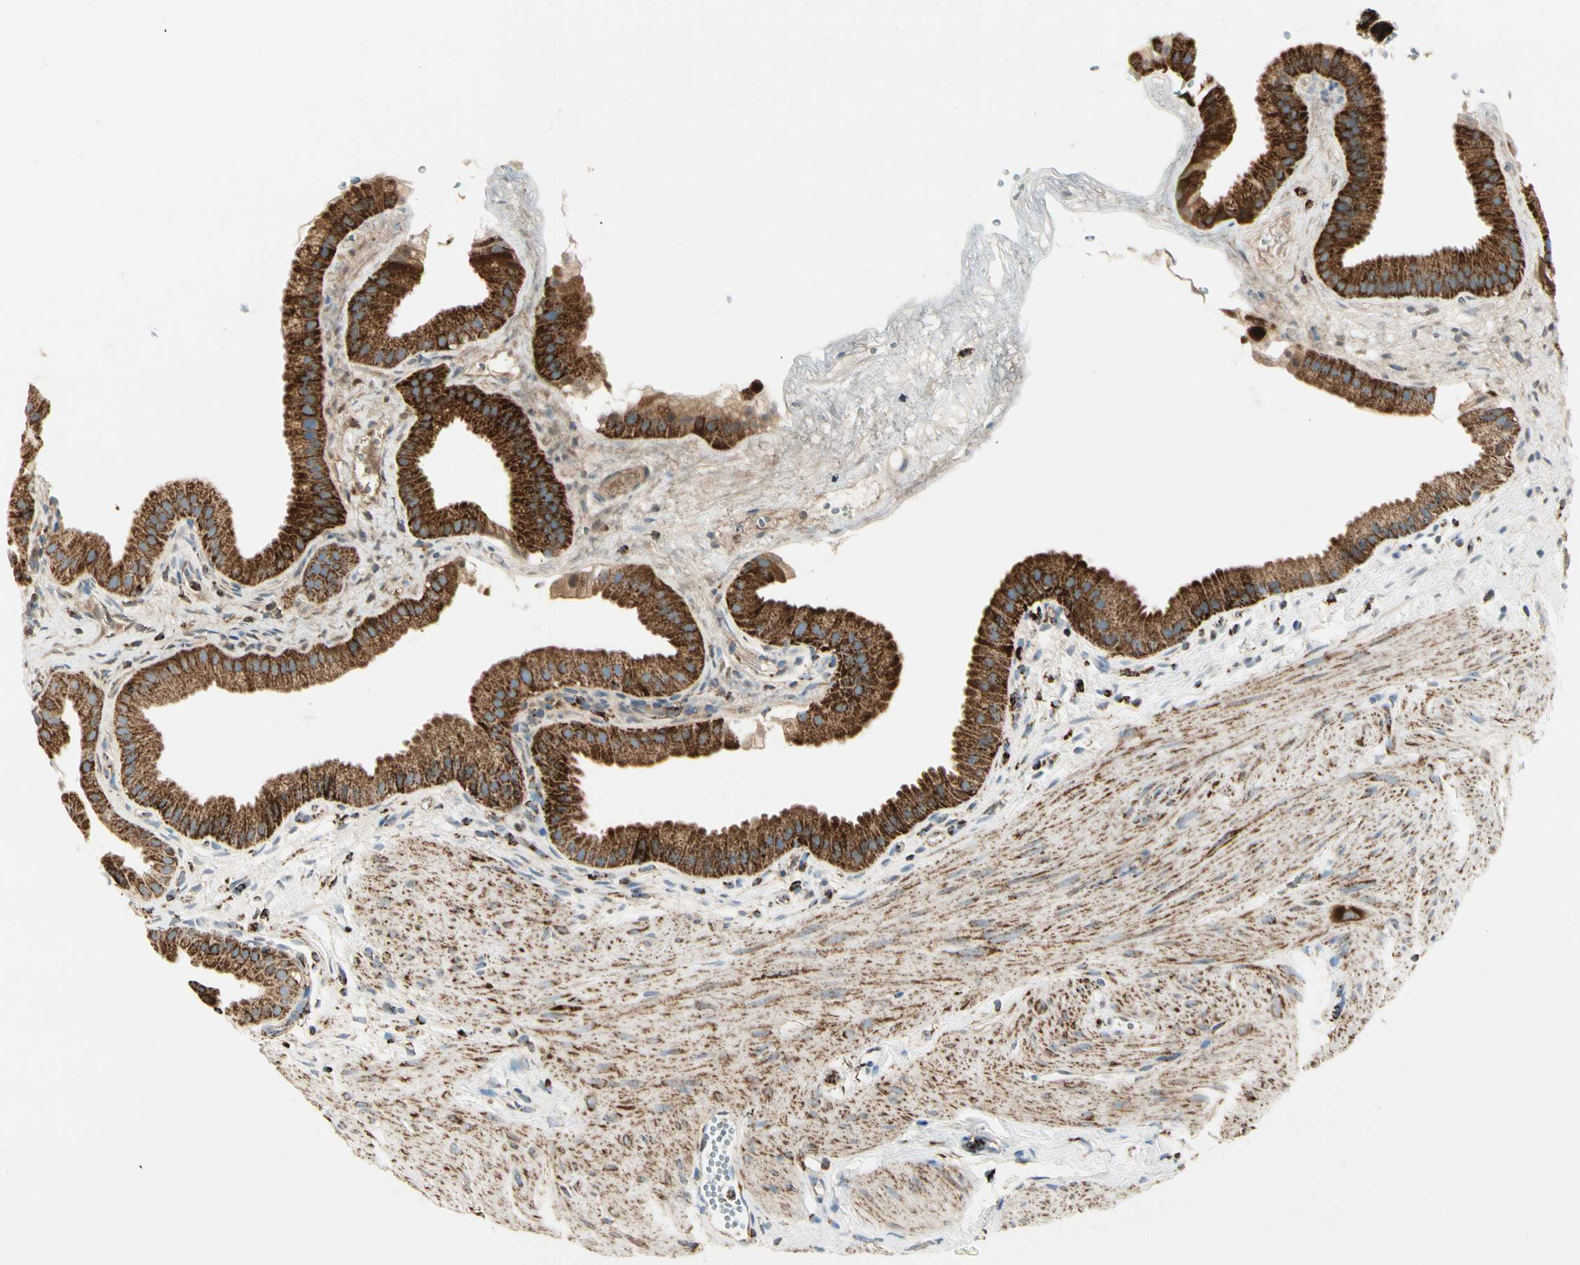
{"staining": {"intensity": "strong", "quantity": ">75%", "location": "cytoplasmic/membranous"}, "tissue": "gallbladder", "cell_type": "Glandular cells", "image_type": "normal", "snomed": [{"axis": "morphology", "description": "Normal tissue, NOS"}, {"axis": "topography", "description": "Gallbladder"}], "caption": "High-power microscopy captured an immunohistochemistry image of normal gallbladder, revealing strong cytoplasmic/membranous expression in about >75% of glandular cells. The staining was performed using DAB (3,3'-diaminobenzidine), with brown indicating positive protein expression. Nuclei are stained blue with hematoxylin.", "gene": "ME2", "patient": {"sex": "female", "age": 64}}